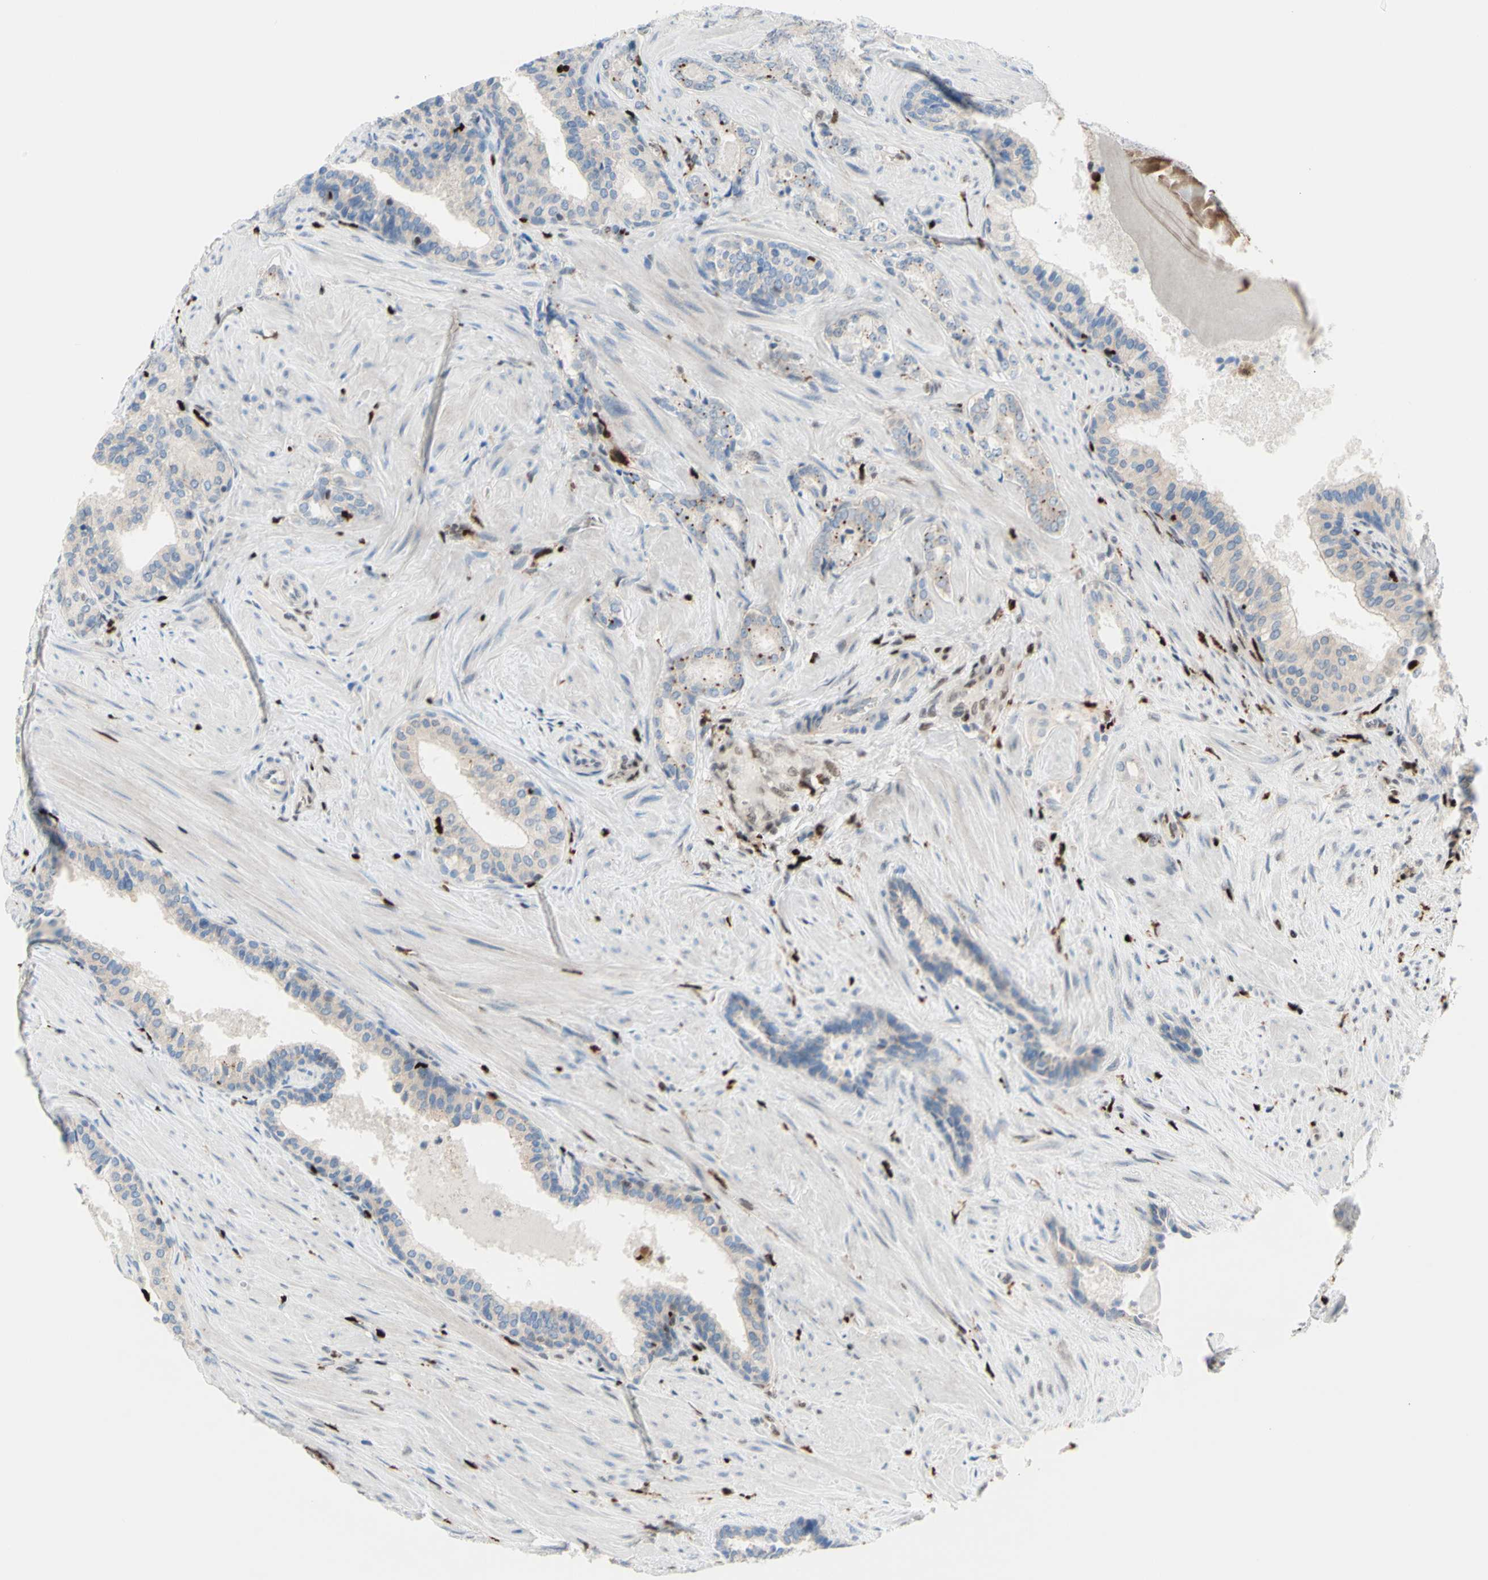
{"staining": {"intensity": "weak", "quantity": ">75%", "location": "cytoplasmic/membranous"}, "tissue": "prostate cancer", "cell_type": "Tumor cells", "image_type": "cancer", "snomed": [{"axis": "morphology", "description": "Adenocarcinoma, Low grade"}, {"axis": "topography", "description": "Prostate"}], "caption": "Protein expression analysis of prostate cancer (low-grade adenocarcinoma) displays weak cytoplasmic/membranous expression in approximately >75% of tumor cells. (IHC, brightfield microscopy, high magnification).", "gene": "EED", "patient": {"sex": "male", "age": 60}}